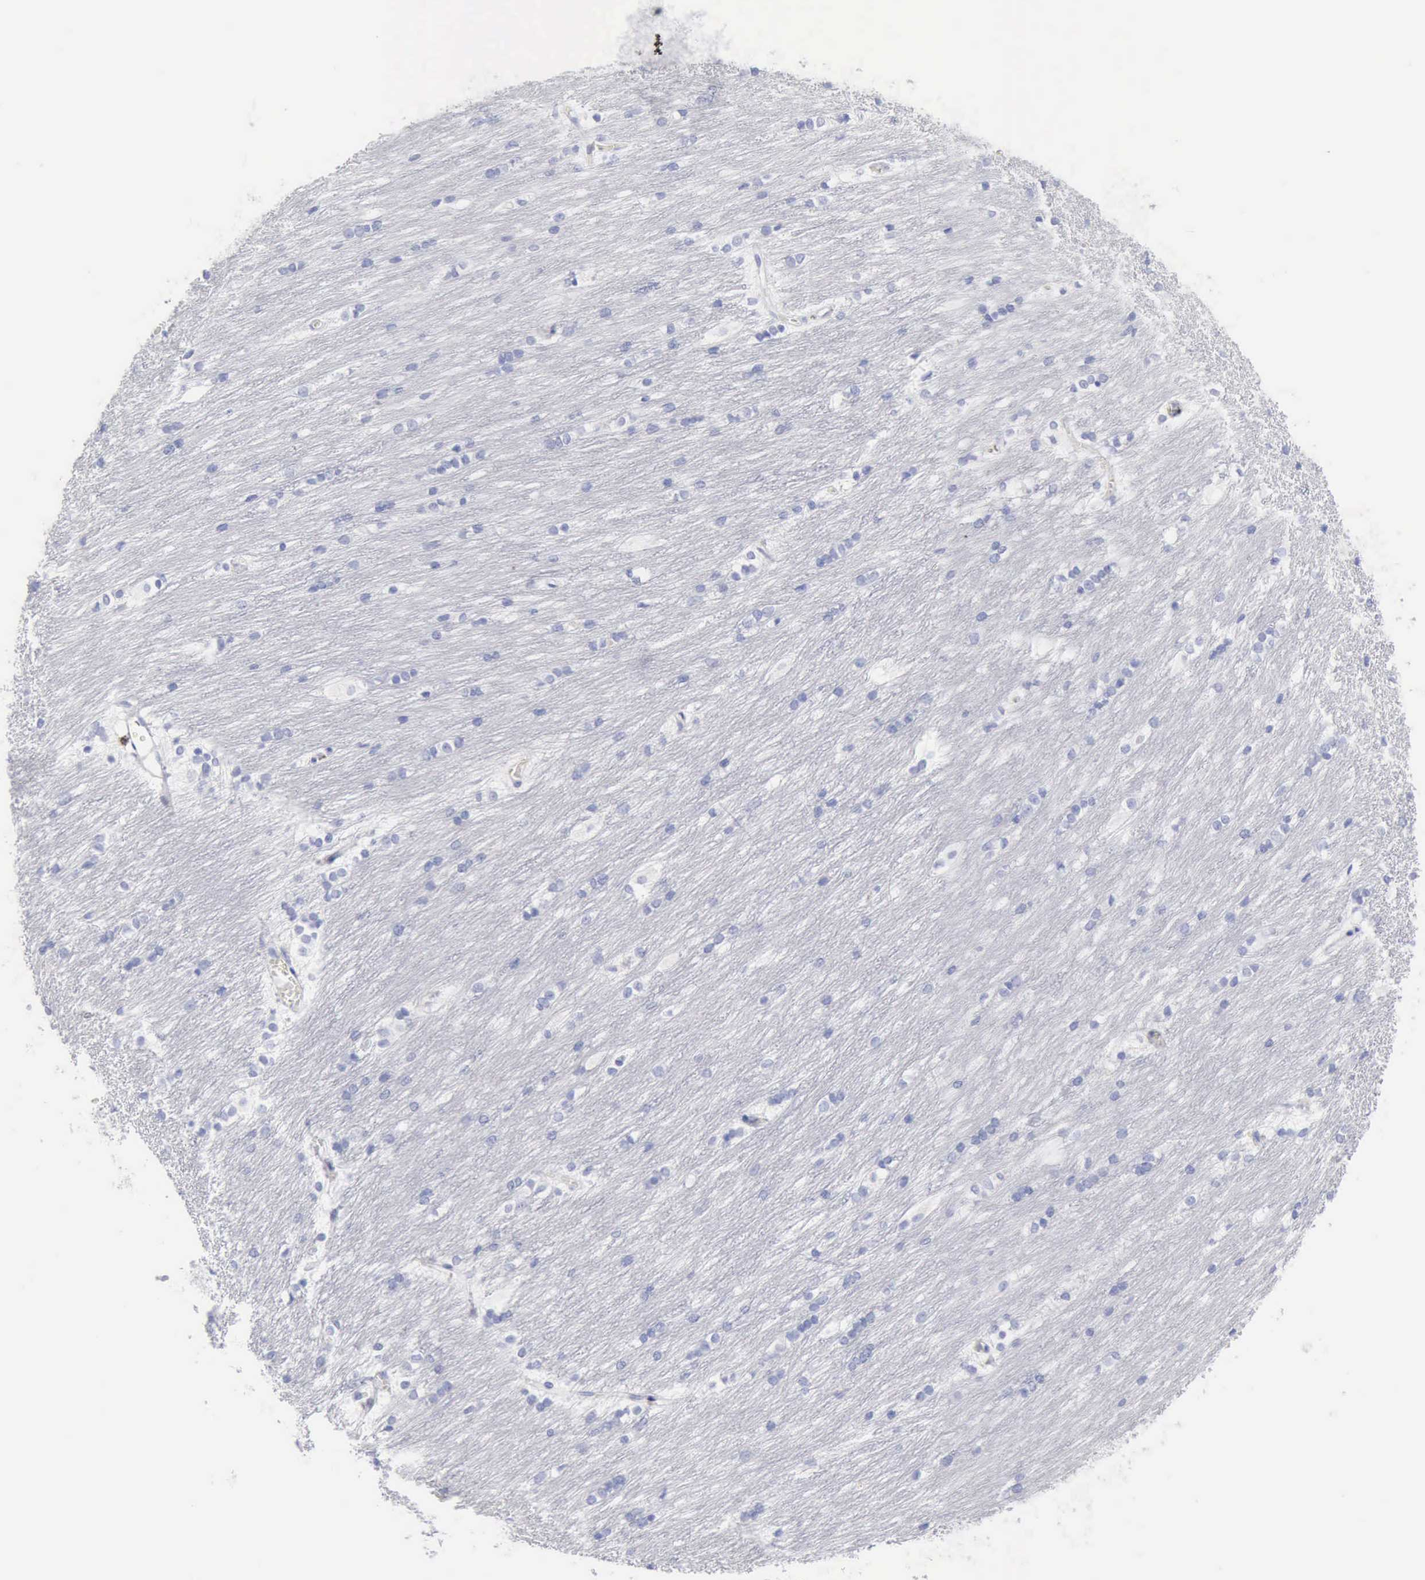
{"staining": {"intensity": "negative", "quantity": "none", "location": "none"}, "tissue": "caudate", "cell_type": "Glial cells", "image_type": "normal", "snomed": [{"axis": "morphology", "description": "Normal tissue, NOS"}, {"axis": "topography", "description": "Lateral ventricle wall"}], "caption": "A high-resolution photomicrograph shows IHC staining of benign caudate, which shows no significant positivity in glial cells.", "gene": "GZMB", "patient": {"sex": "female", "age": 19}}